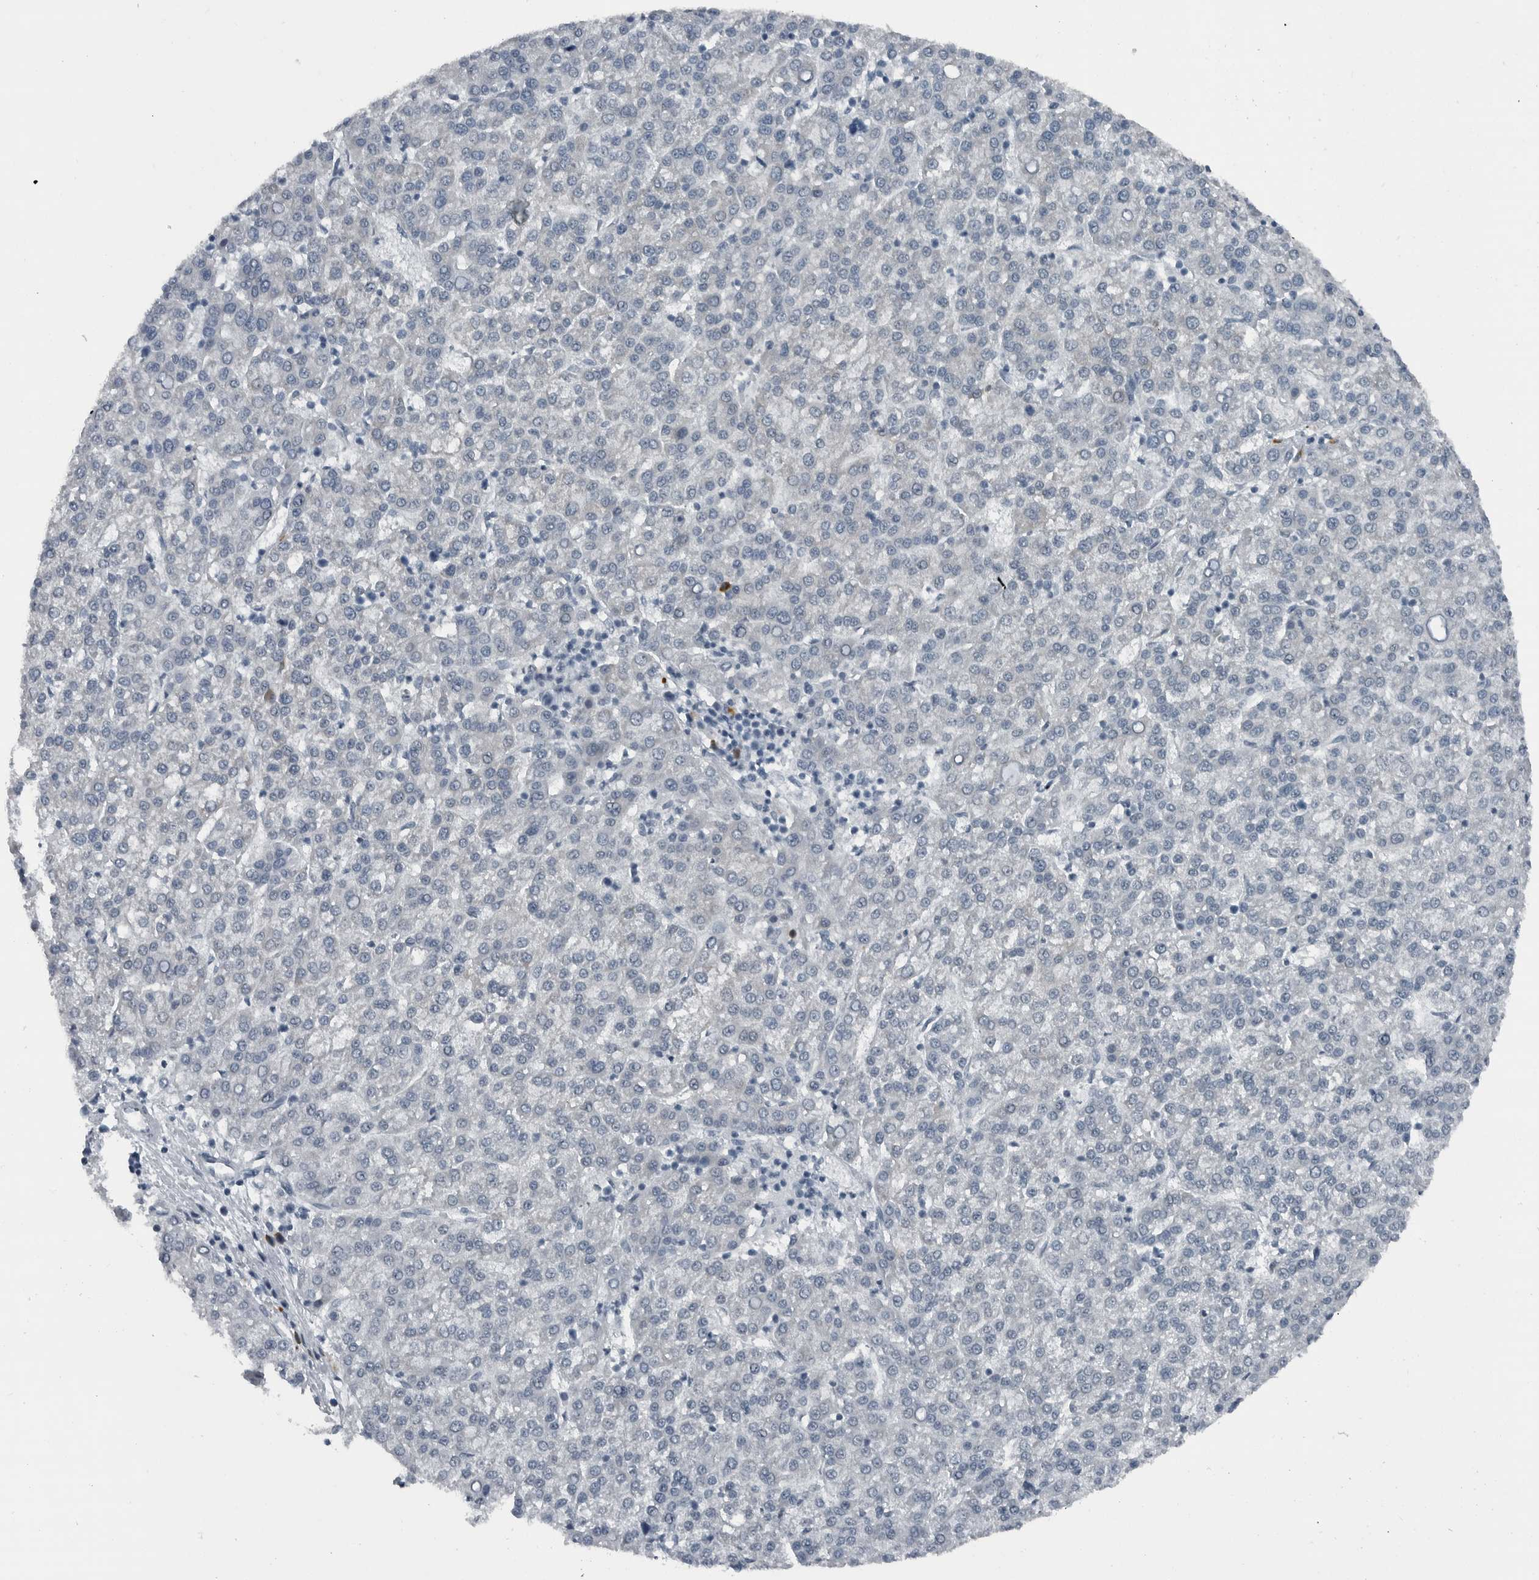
{"staining": {"intensity": "negative", "quantity": "none", "location": "none"}, "tissue": "liver cancer", "cell_type": "Tumor cells", "image_type": "cancer", "snomed": [{"axis": "morphology", "description": "Carcinoma, Hepatocellular, NOS"}, {"axis": "topography", "description": "Liver"}], "caption": "Immunohistochemistry histopathology image of neoplastic tissue: liver cancer stained with DAB (3,3'-diaminobenzidine) reveals no significant protein staining in tumor cells.", "gene": "GAK", "patient": {"sex": "female", "age": 58}}